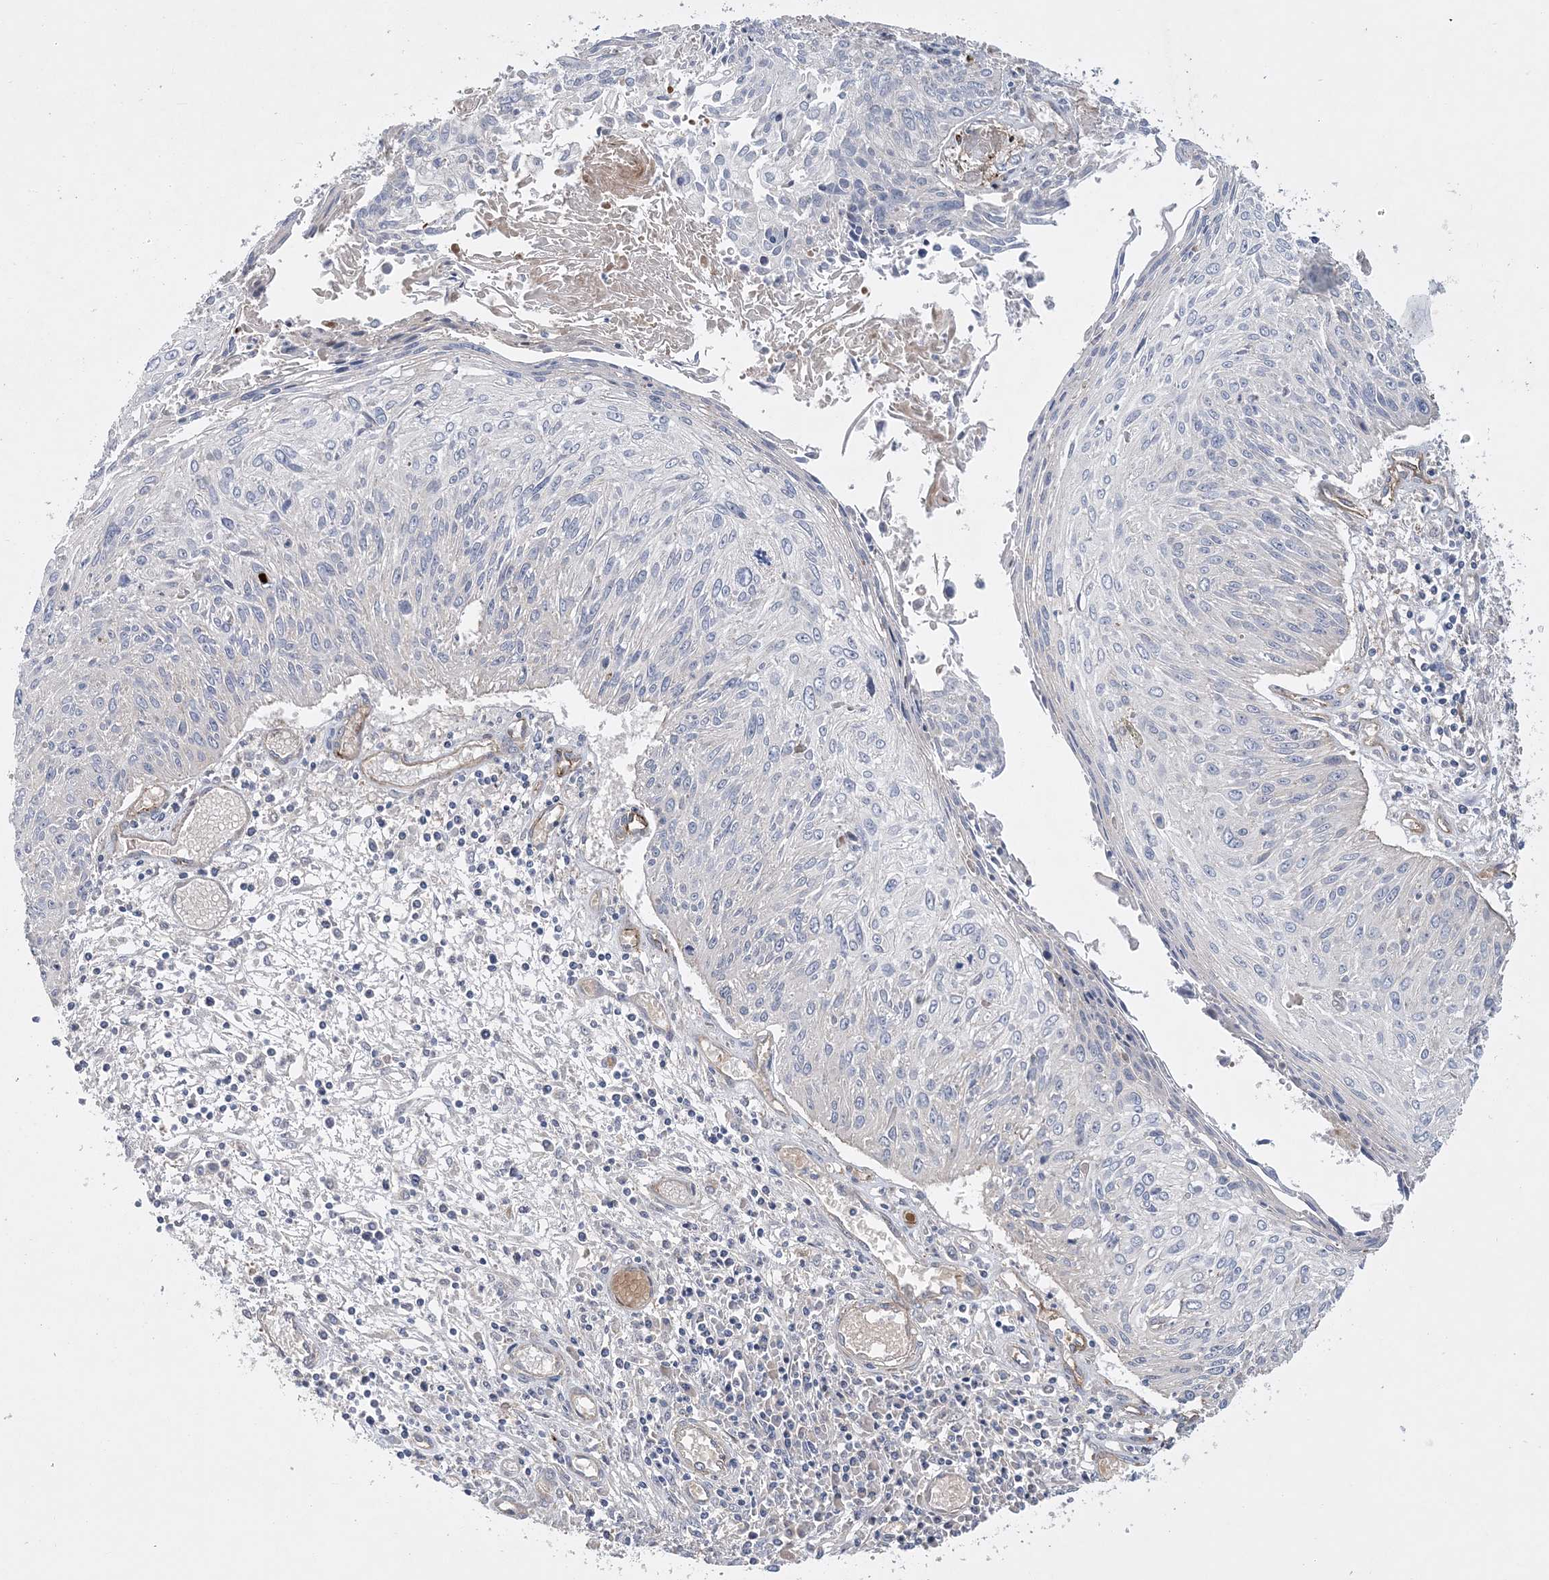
{"staining": {"intensity": "negative", "quantity": "none", "location": "none"}, "tissue": "cervical cancer", "cell_type": "Tumor cells", "image_type": "cancer", "snomed": [{"axis": "morphology", "description": "Squamous cell carcinoma, NOS"}, {"axis": "topography", "description": "Cervix"}], "caption": "Immunohistochemistry image of cervical cancer stained for a protein (brown), which exhibits no expression in tumor cells.", "gene": "CALN1", "patient": {"sex": "female", "age": 51}}